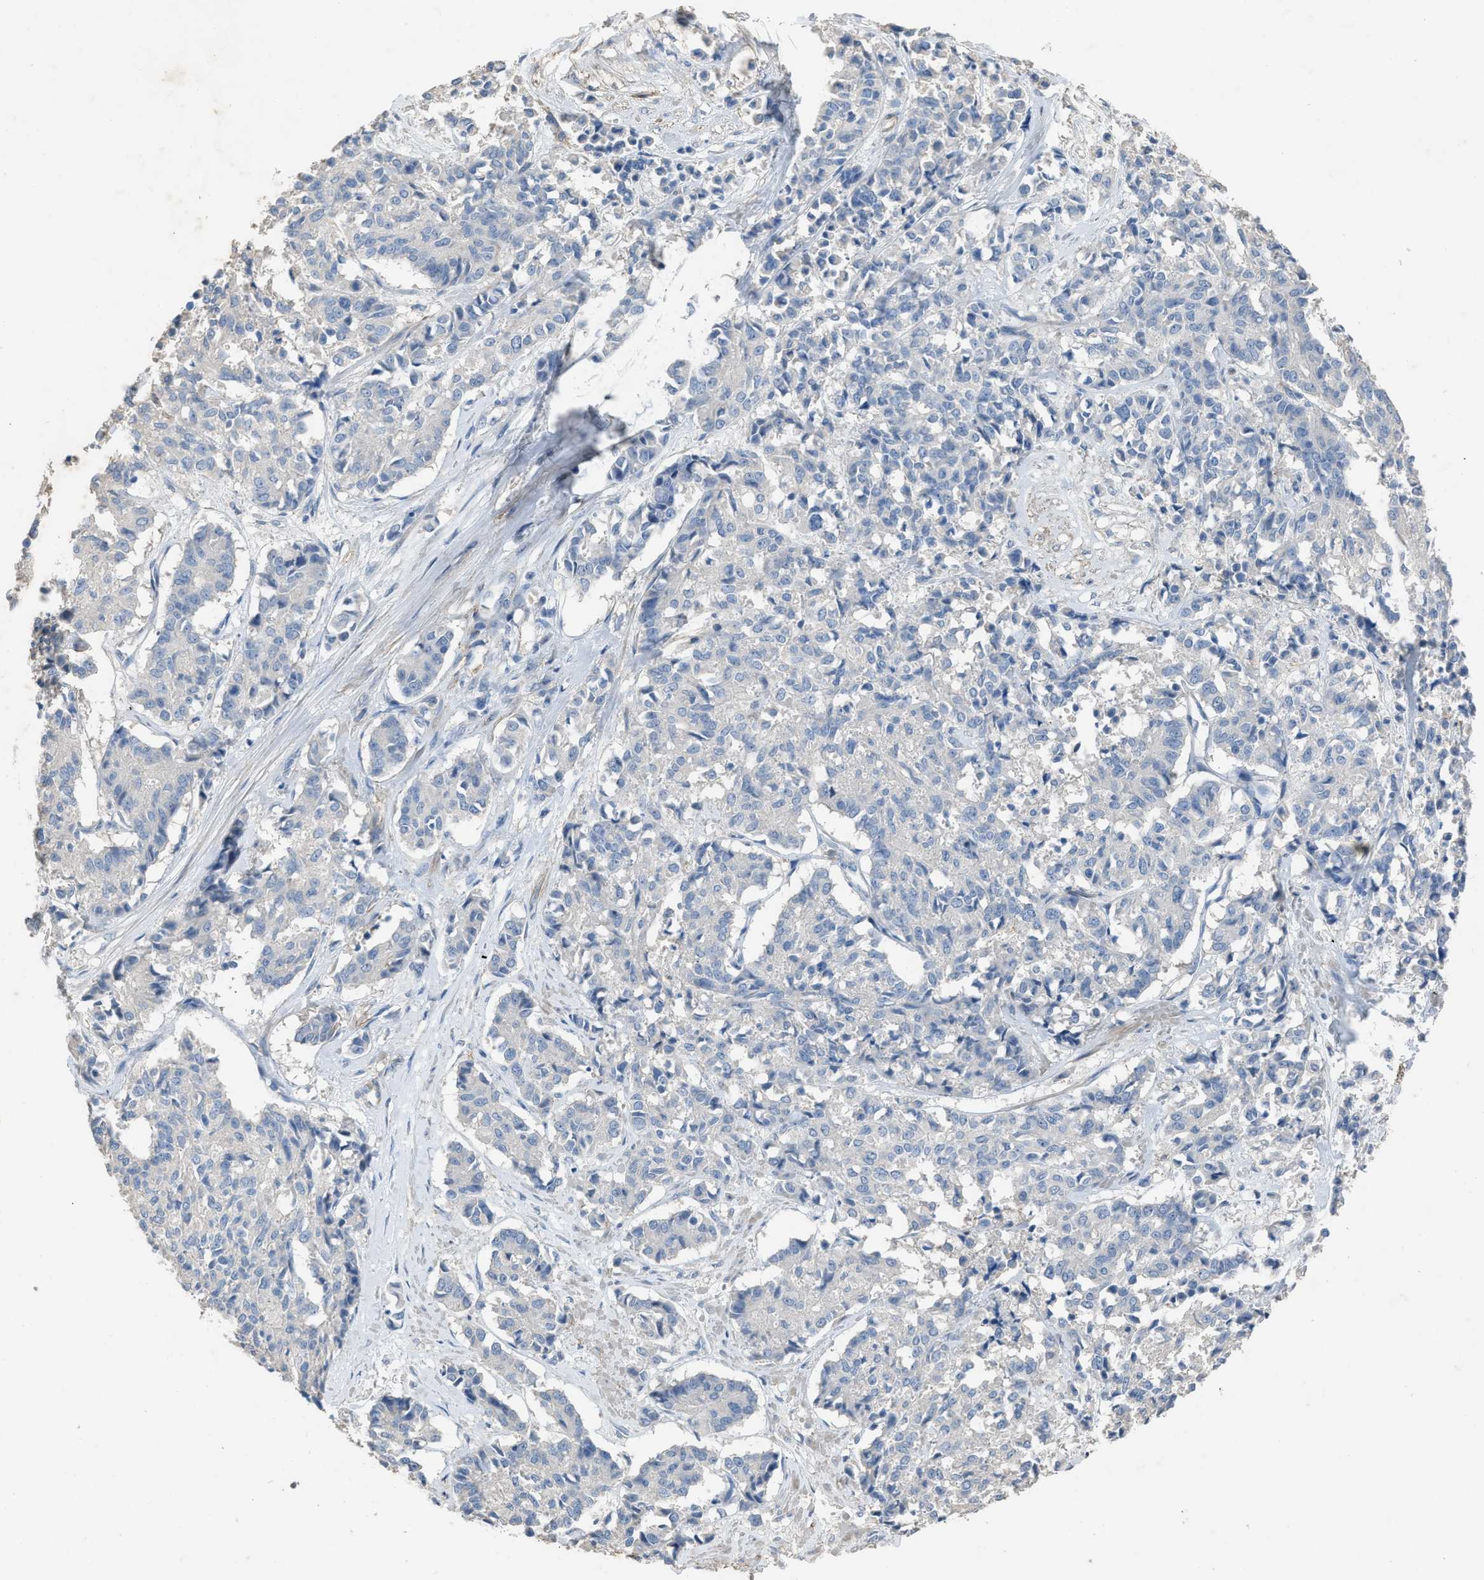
{"staining": {"intensity": "negative", "quantity": "none", "location": "none"}, "tissue": "cervical cancer", "cell_type": "Tumor cells", "image_type": "cancer", "snomed": [{"axis": "morphology", "description": "Squamous cell carcinoma, NOS"}, {"axis": "topography", "description": "Cervix"}], "caption": "Immunohistochemistry (IHC) histopathology image of human cervical cancer (squamous cell carcinoma) stained for a protein (brown), which reveals no expression in tumor cells. Brightfield microscopy of immunohistochemistry (IHC) stained with DAB (3,3'-diaminobenzidine) (brown) and hematoxylin (blue), captured at high magnification.", "gene": "OR51E1", "patient": {"sex": "female", "age": 35}}